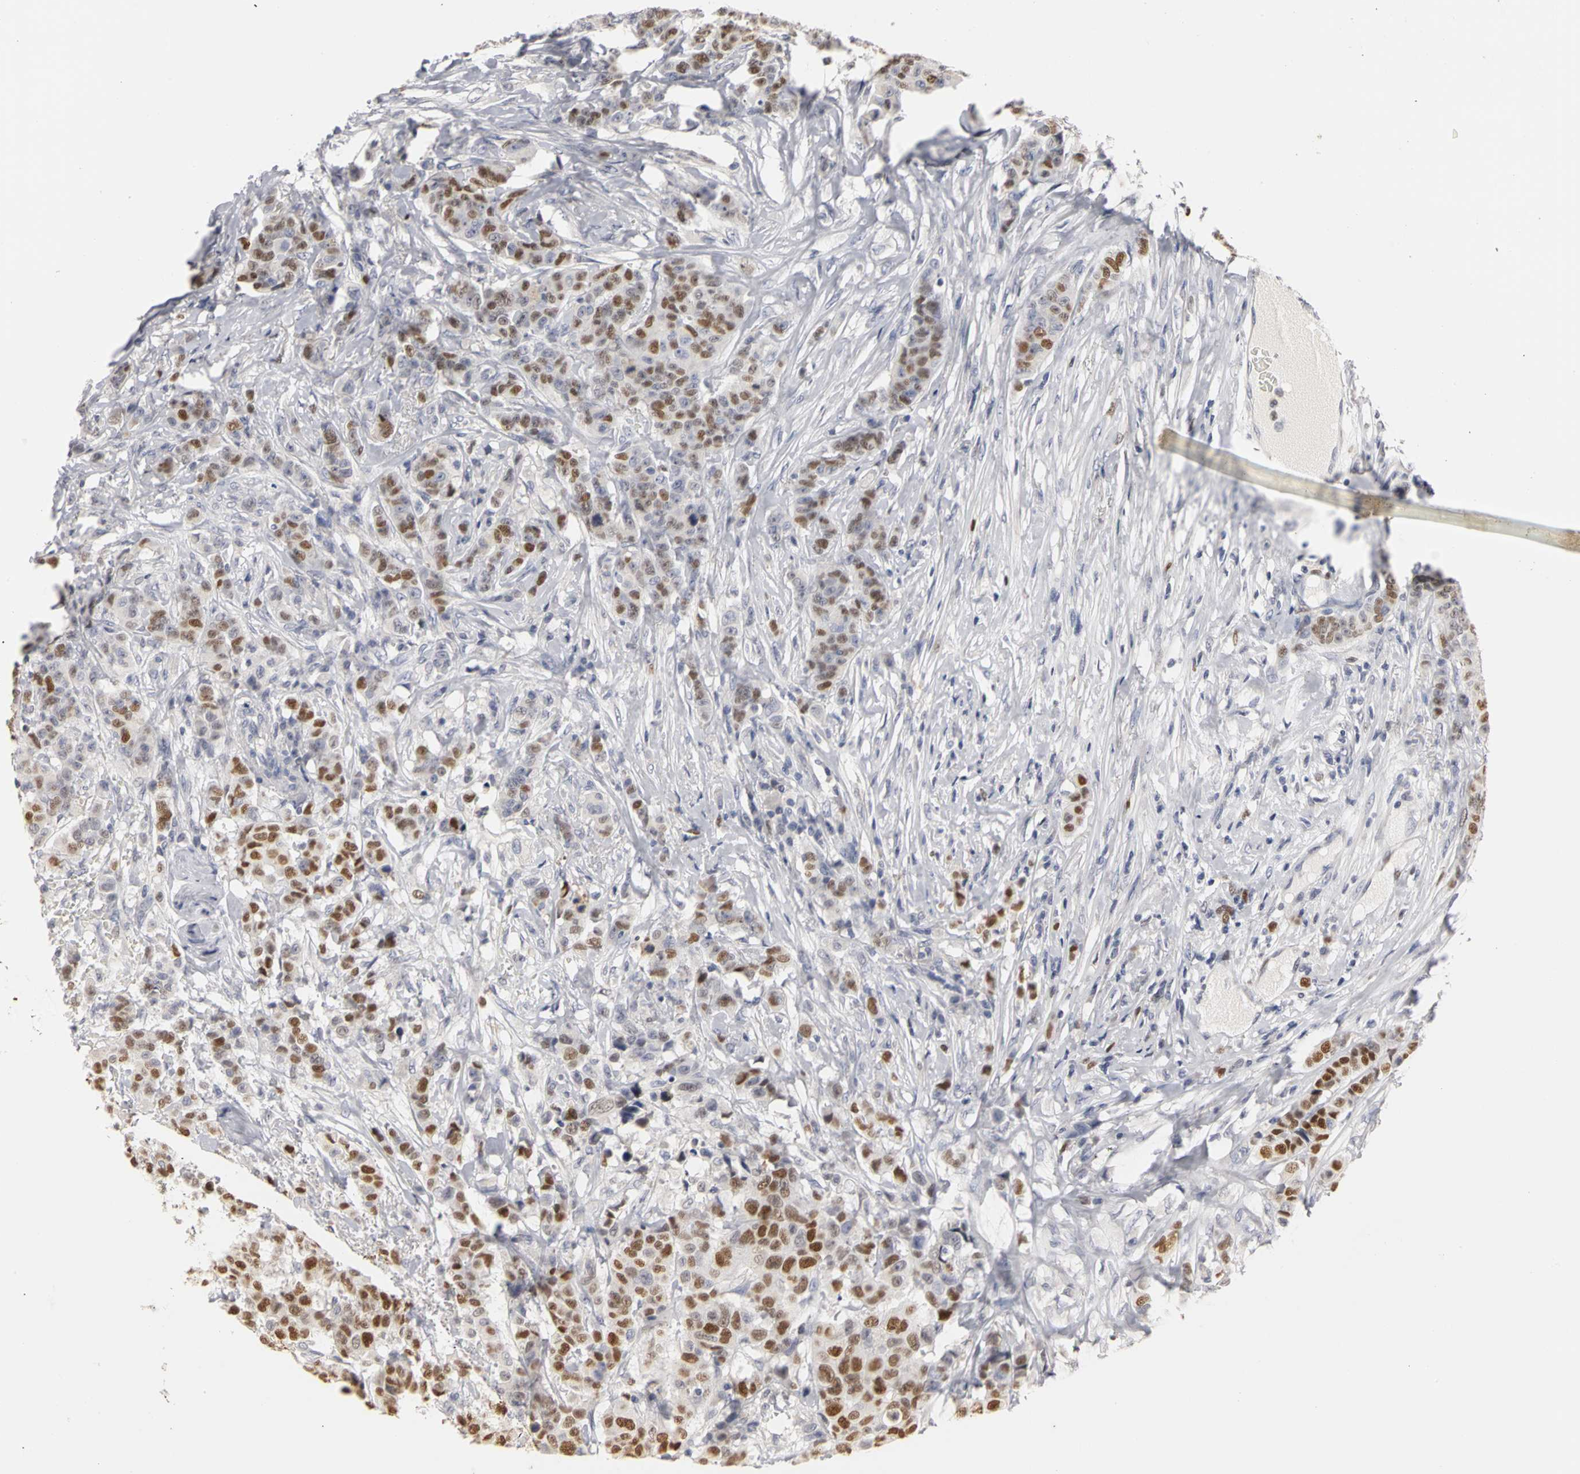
{"staining": {"intensity": "strong", "quantity": "25%-75%", "location": "nuclear"}, "tissue": "breast cancer", "cell_type": "Tumor cells", "image_type": "cancer", "snomed": [{"axis": "morphology", "description": "Duct carcinoma"}, {"axis": "topography", "description": "Breast"}], "caption": "IHC image of neoplastic tissue: breast invasive ductal carcinoma stained using IHC displays high levels of strong protein expression localized specifically in the nuclear of tumor cells, appearing as a nuclear brown color.", "gene": "MCM6", "patient": {"sex": "female", "age": 40}}